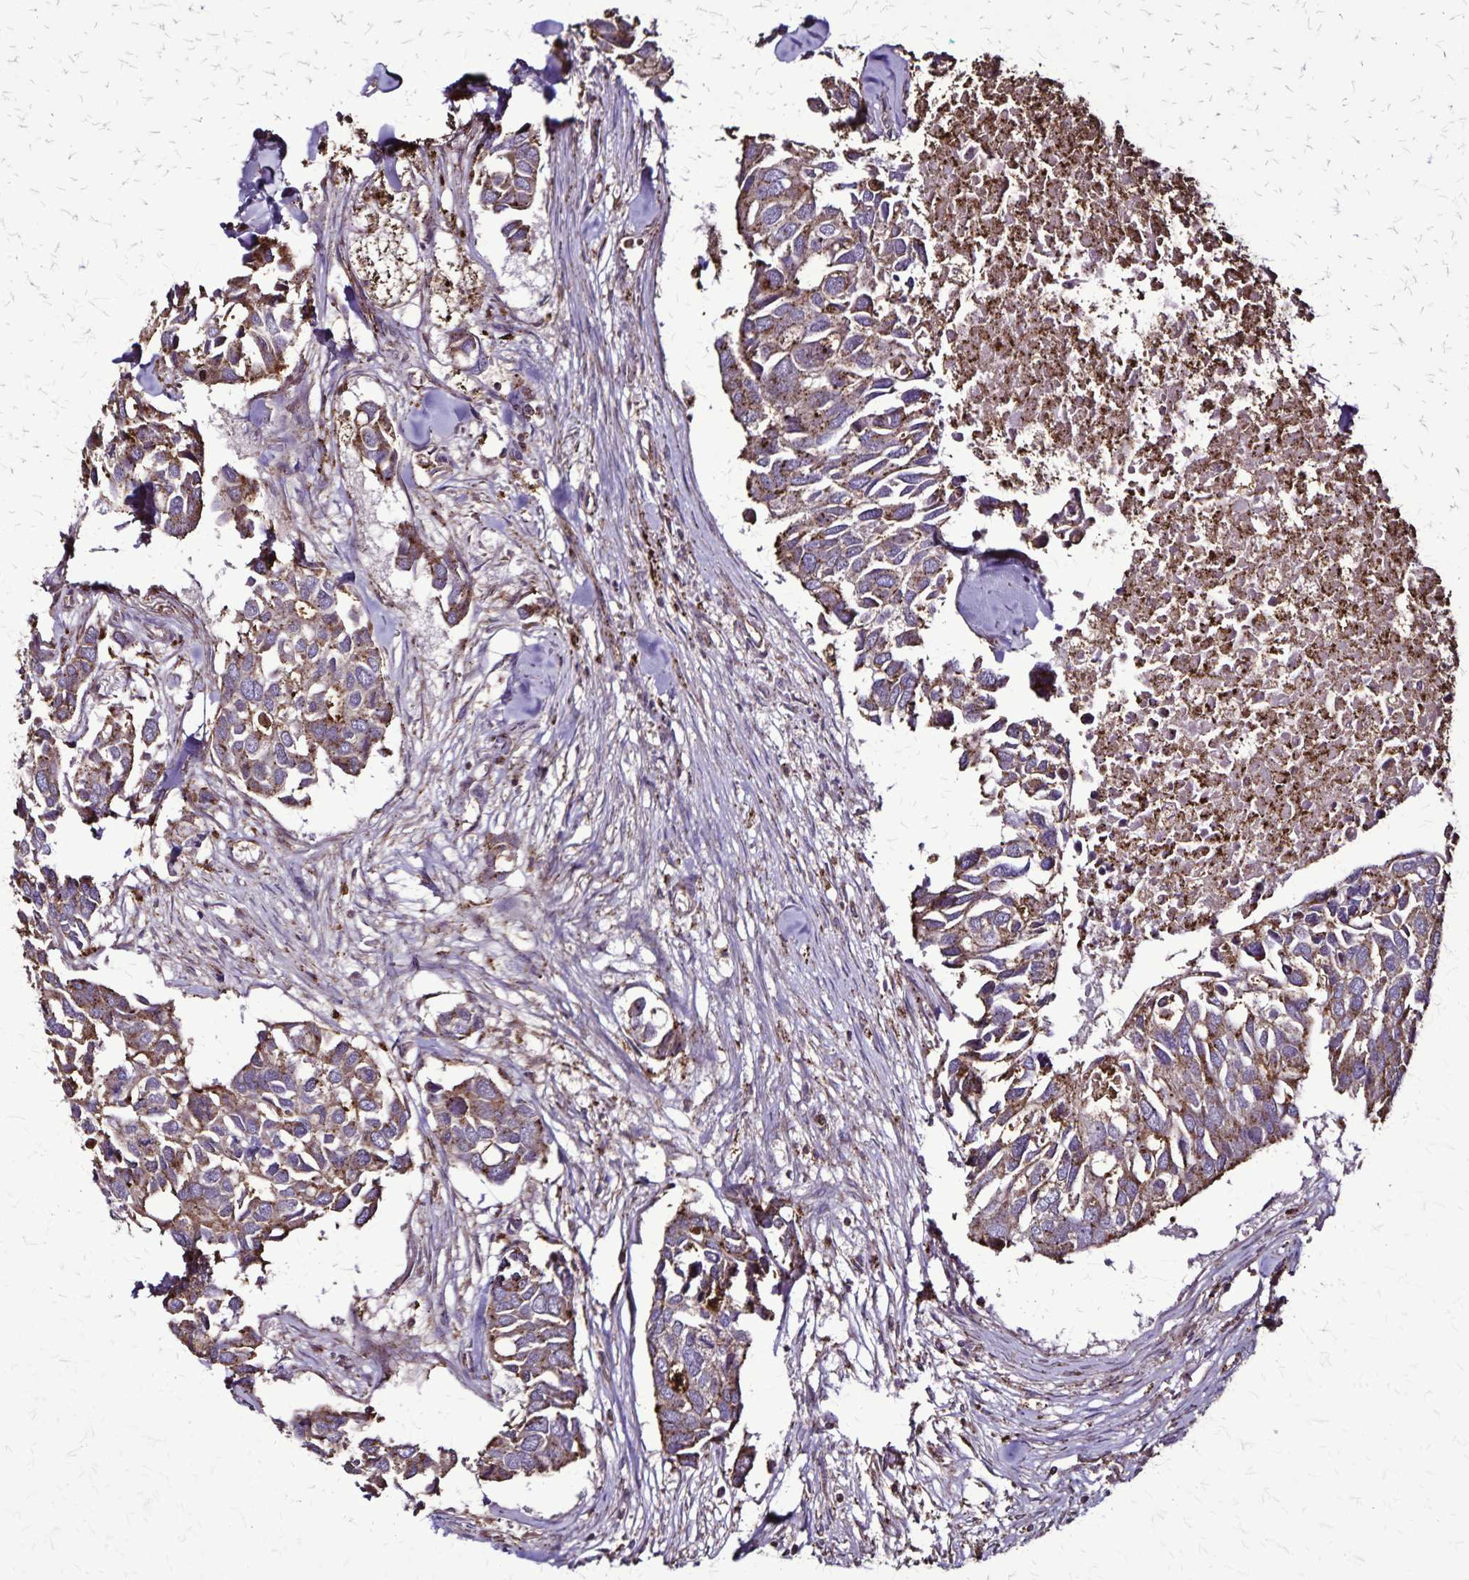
{"staining": {"intensity": "moderate", "quantity": "25%-75%", "location": "cytoplasmic/membranous"}, "tissue": "breast cancer", "cell_type": "Tumor cells", "image_type": "cancer", "snomed": [{"axis": "morphology", "description": "Duct carcinoma"}, {"axis": "topography", "description": "Breast"}], "caption": "High-magnification brightfield microscopy of breast cancer stained with DAB (brown) and counterstained with hematoxylin (blue). tumor cells exhibit moderate cytoplasmic/membranous positivity is identified in about25%-75% of cells.", "gene": "CHMP1B", "patient": {"sex": "female", "age": 83}}